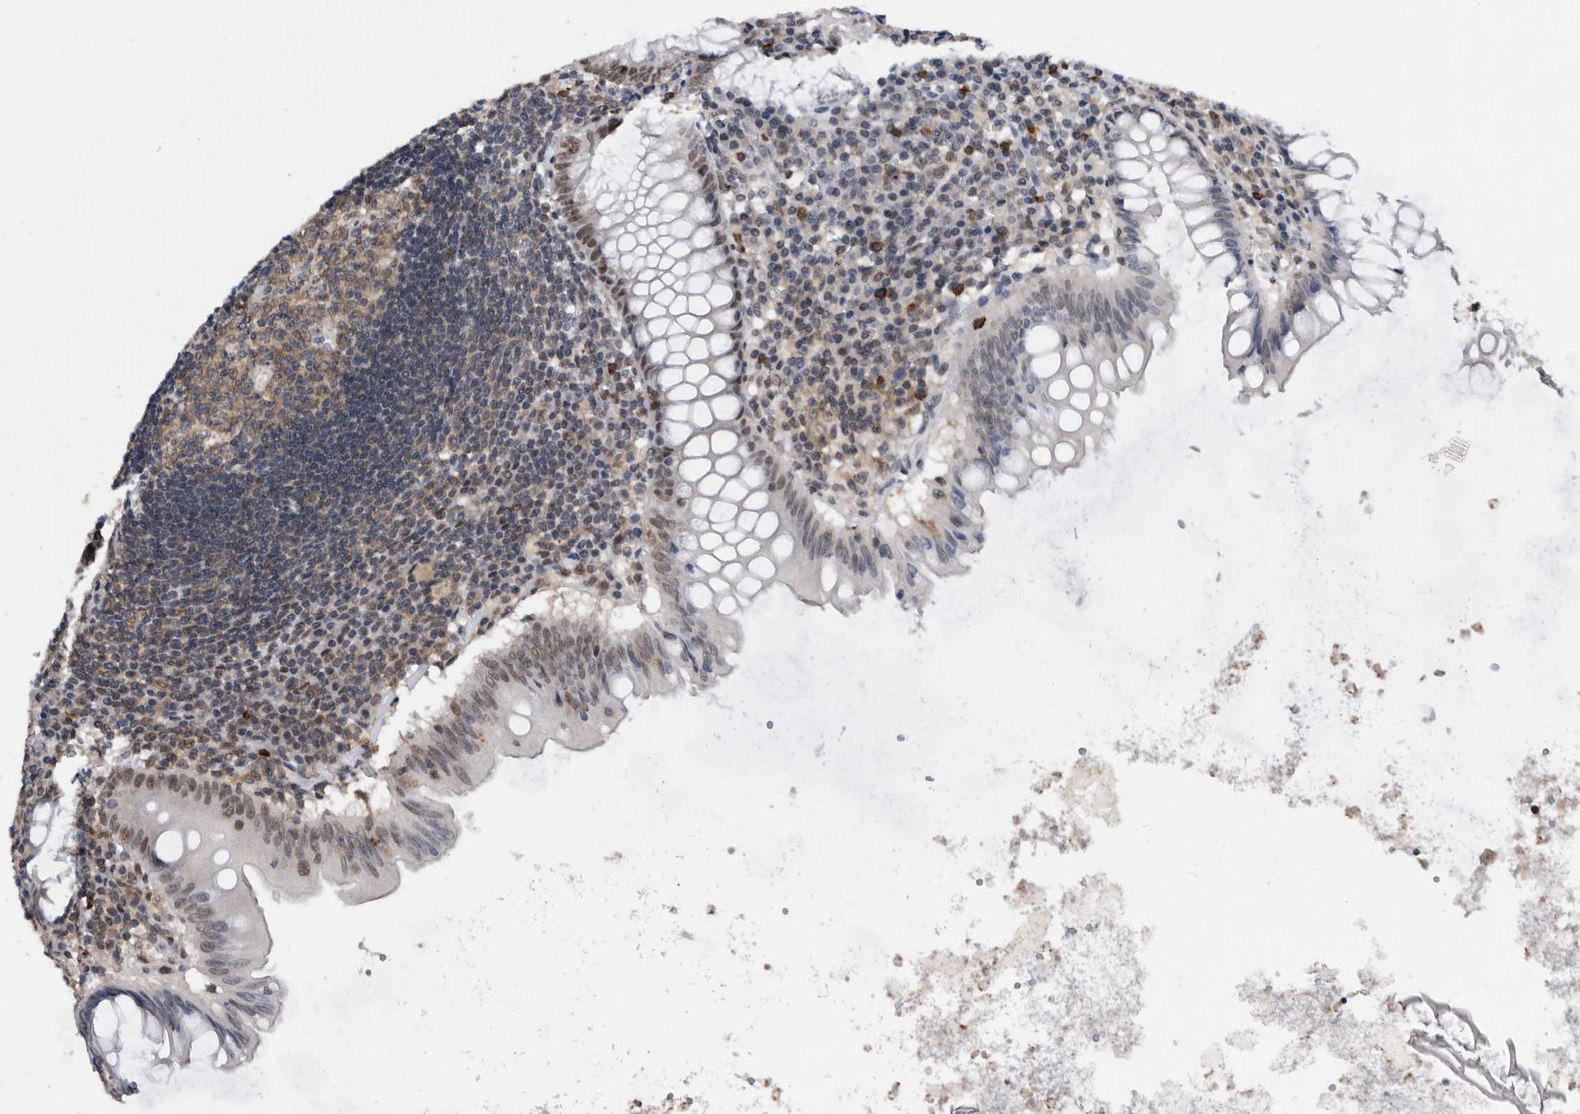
{"staining": {"intensity": "strong", "quantity": "25%-75%", "location": "nuclear"}, "tissue": "appendix", "cell_type": "Glandular cells", "image_type": "normal", "snomed": [{"axis": "morphology", "description": "Normal tissue, NOS"}, {"axis": "topography", "description": "Appendix"}], "caption": "An image of appendix stained for a protein displays strong nuclear brown staining in glandular cells. The protein of interest is stained brown, and the nuclei are stained in blue (DAB (3,3'-diaminobenzidine) IHC with brightfield microscopy, high magnification).", "gene": "ZNF260", "patient": {"sex": "female", "age": 54}}